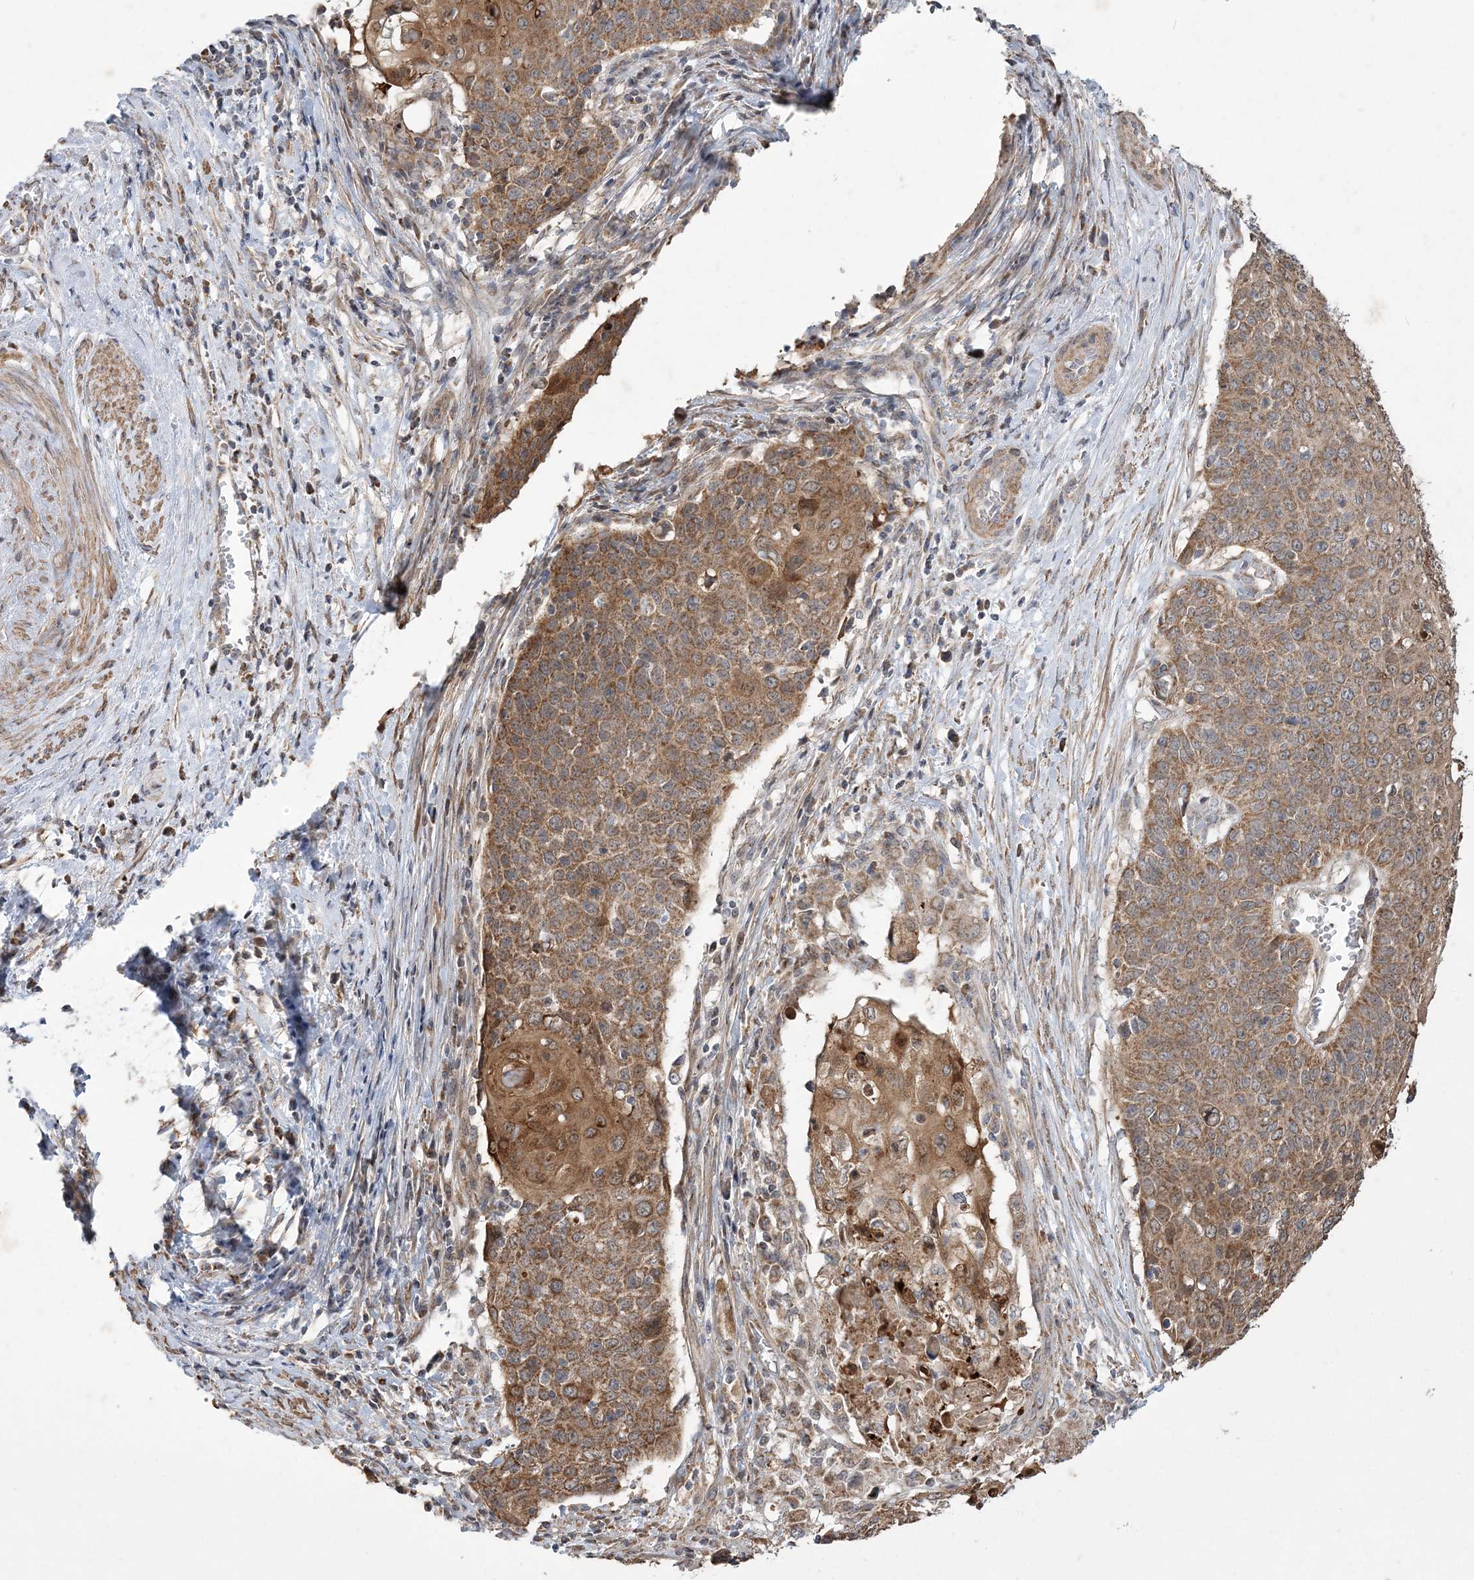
{"staining": {"intensity": "moderate", "quantity": ">75%", "location": "cytoplasmic/membranous"}, "tissue": "cervical cancer", "cell_type": "Tumor cells", "image_type": "cancer", "snomed": [{"axis": "morphology", "description": "Squamous cell carcinoma, NOS"}, {"axis": "topography", "description": "Cervix"}], "caption": "About >75% of tumor cells in human cervical squamous cell carcinoma show moderate cytoplasmic/membranous protein expression as visualized by brown immunohistochemical staining.", "gene": "SLX9", "patient": {"sex": "female", "age": 39}}